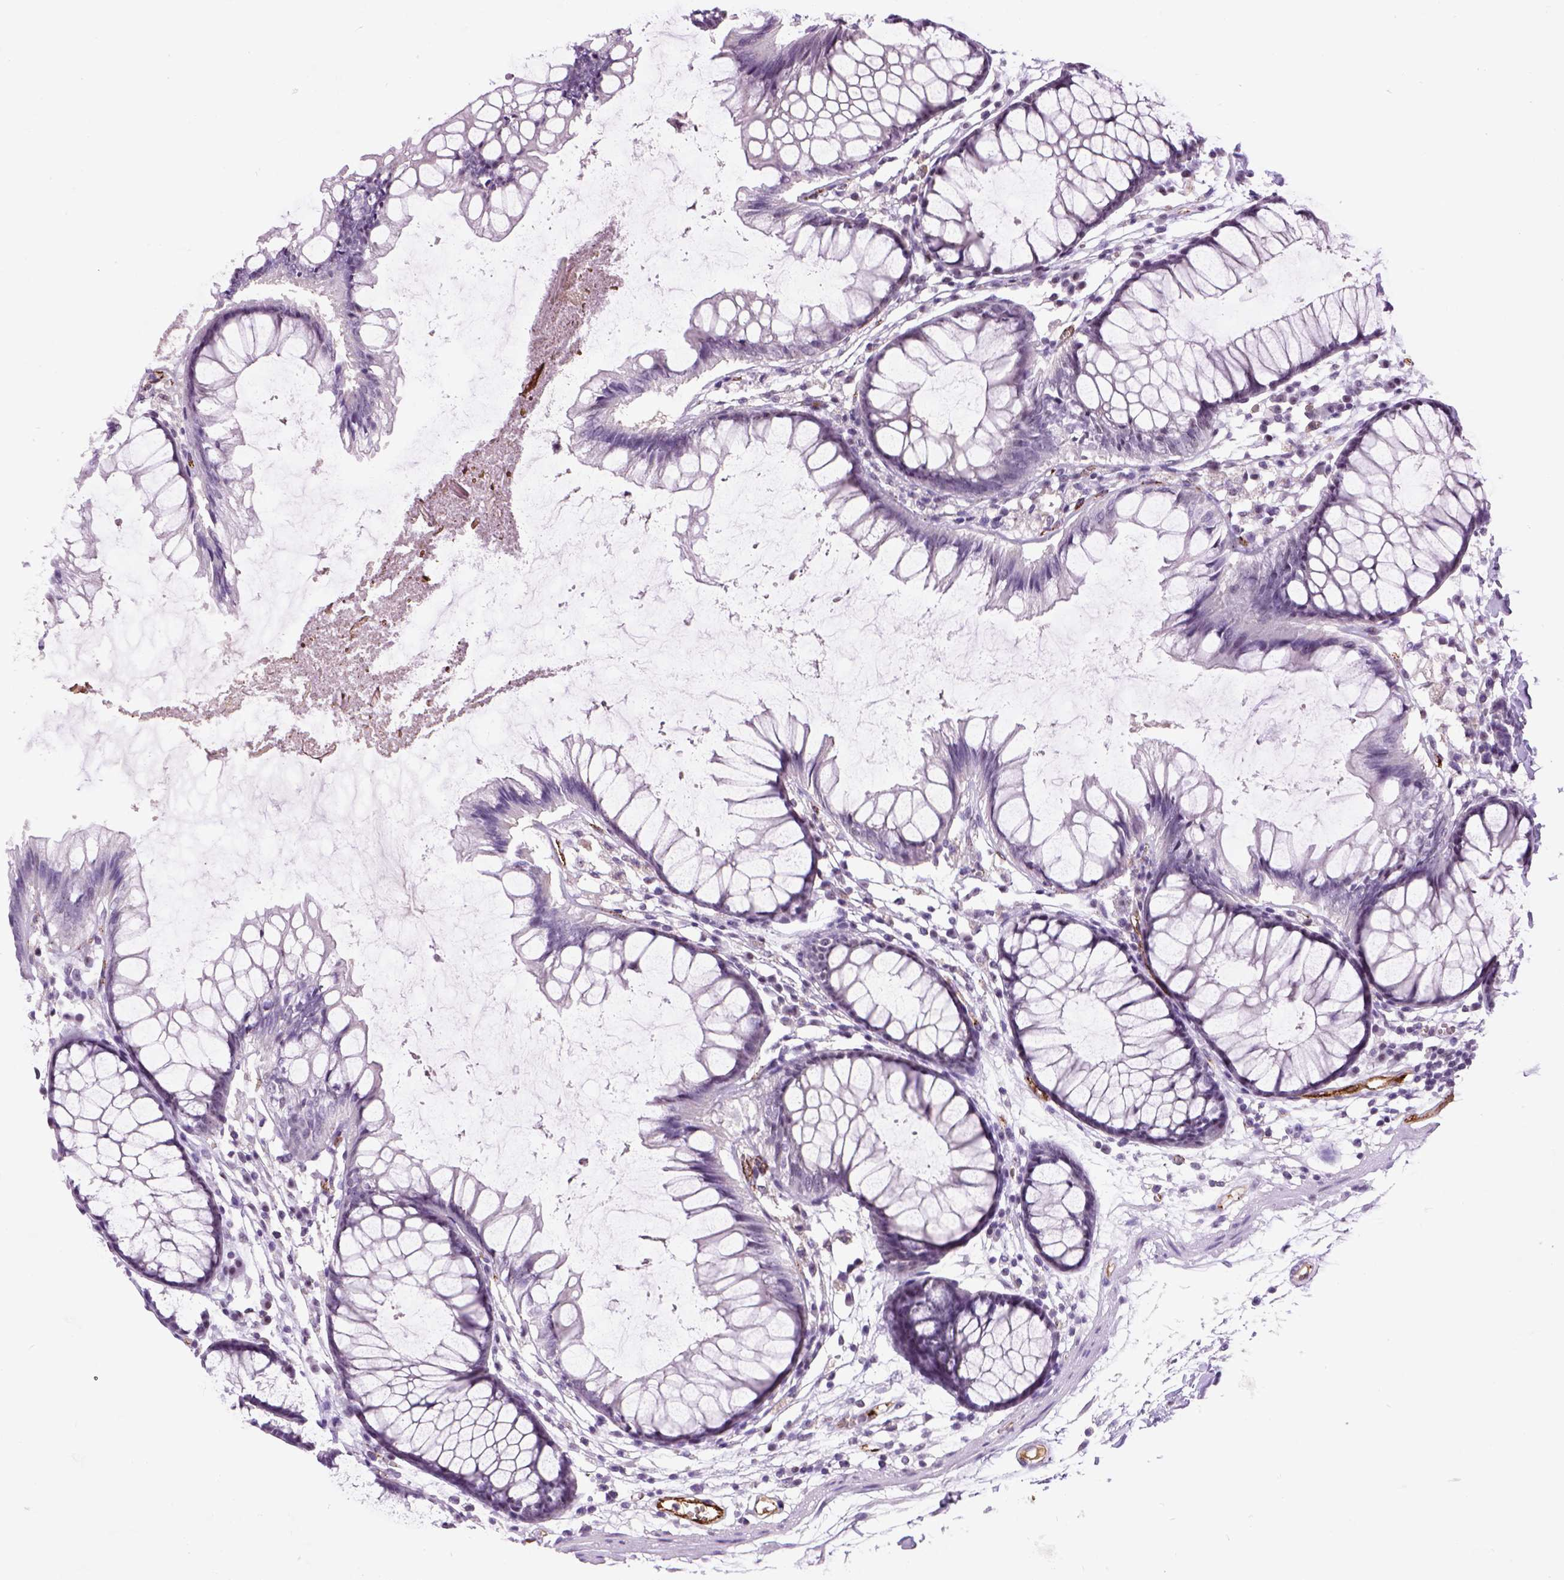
{"staining": {"intensity": "negative", "quantity": "none", "location": "none"}, "tissue": "colon", "cell_type": "Endothelial cells", "image_type": "normal", "snomed": [{"axis": "morphology", "description": "Normal tissue, NOS"}, {"axis": "morphology", "description": "Adenocarcinoma, NOS"}, {"axis": "topography", "description": "Colon"}], "caption": "Endothelial cells show no significant protein expression in unremarkable colon. Brightfield microscopy of IHC stained with DAB (3,3'-diaminobenzidine) (brown) and hematoxylin (blue), captured at high magnification.", "gene": "VWF", "patient": {"sex": "male", "age": 65}}